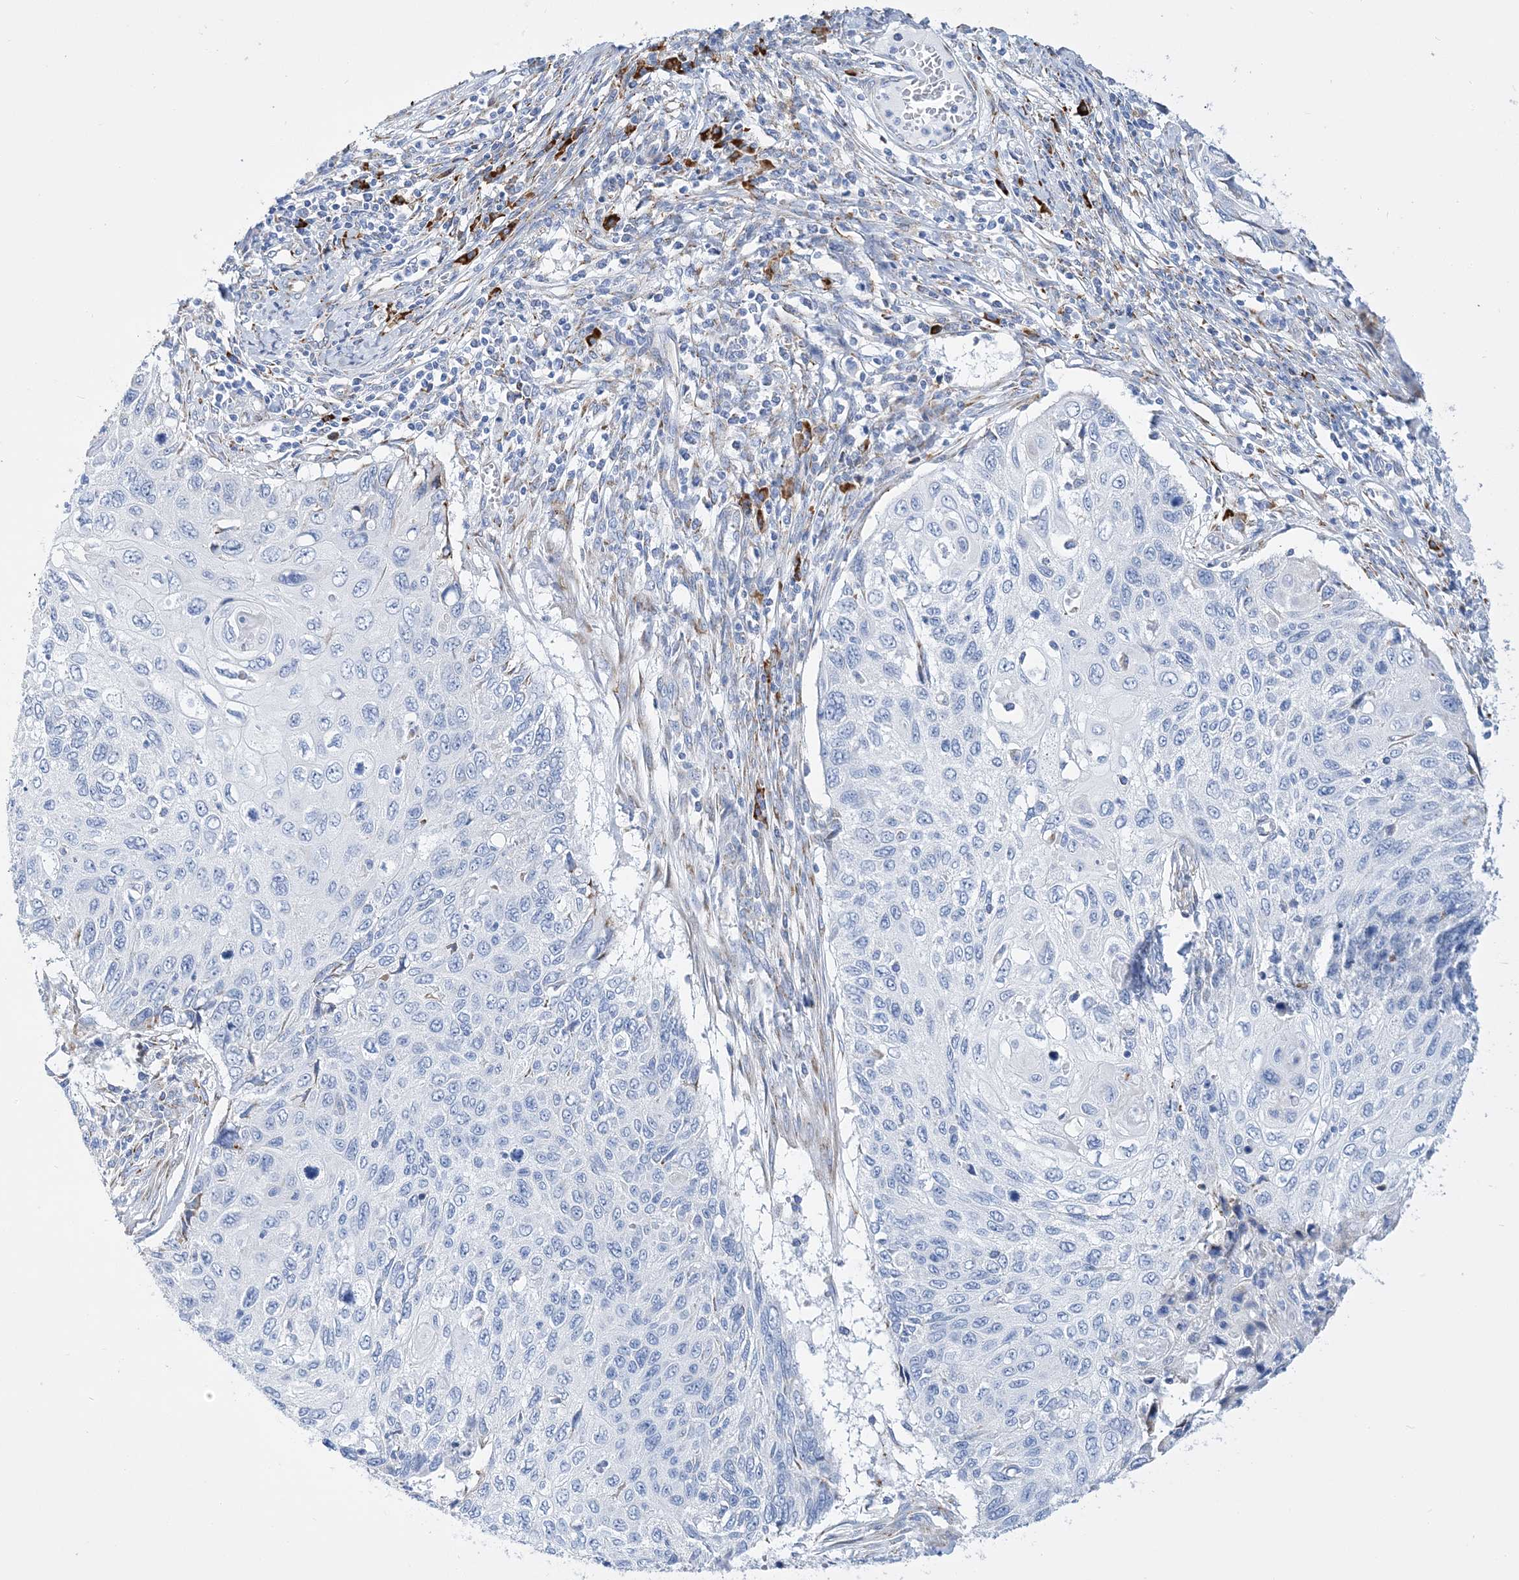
{"staining": {"intensity": "negative", "quantity": "none", "location": "none"}, "tissue": "cervical cancer", "cell_type": "Tumor cells", "image_type": "cancer", "snomed": [{"axis": "morphology", "description": "Squamous cell carcinoma, NOS"}, {"axis": "topography", "description": "Cervix"}], "caption": "An image of cervical cancer (squamous cell carcinoma) stained for a protein reveals no brown staining in tumor cells. The staining is performed using DAB brown chromogen with nuclei counter-stained in using hematoxylin.", "gene": "TSPYL6", "patient": {"sex": "female", "age": 70}}